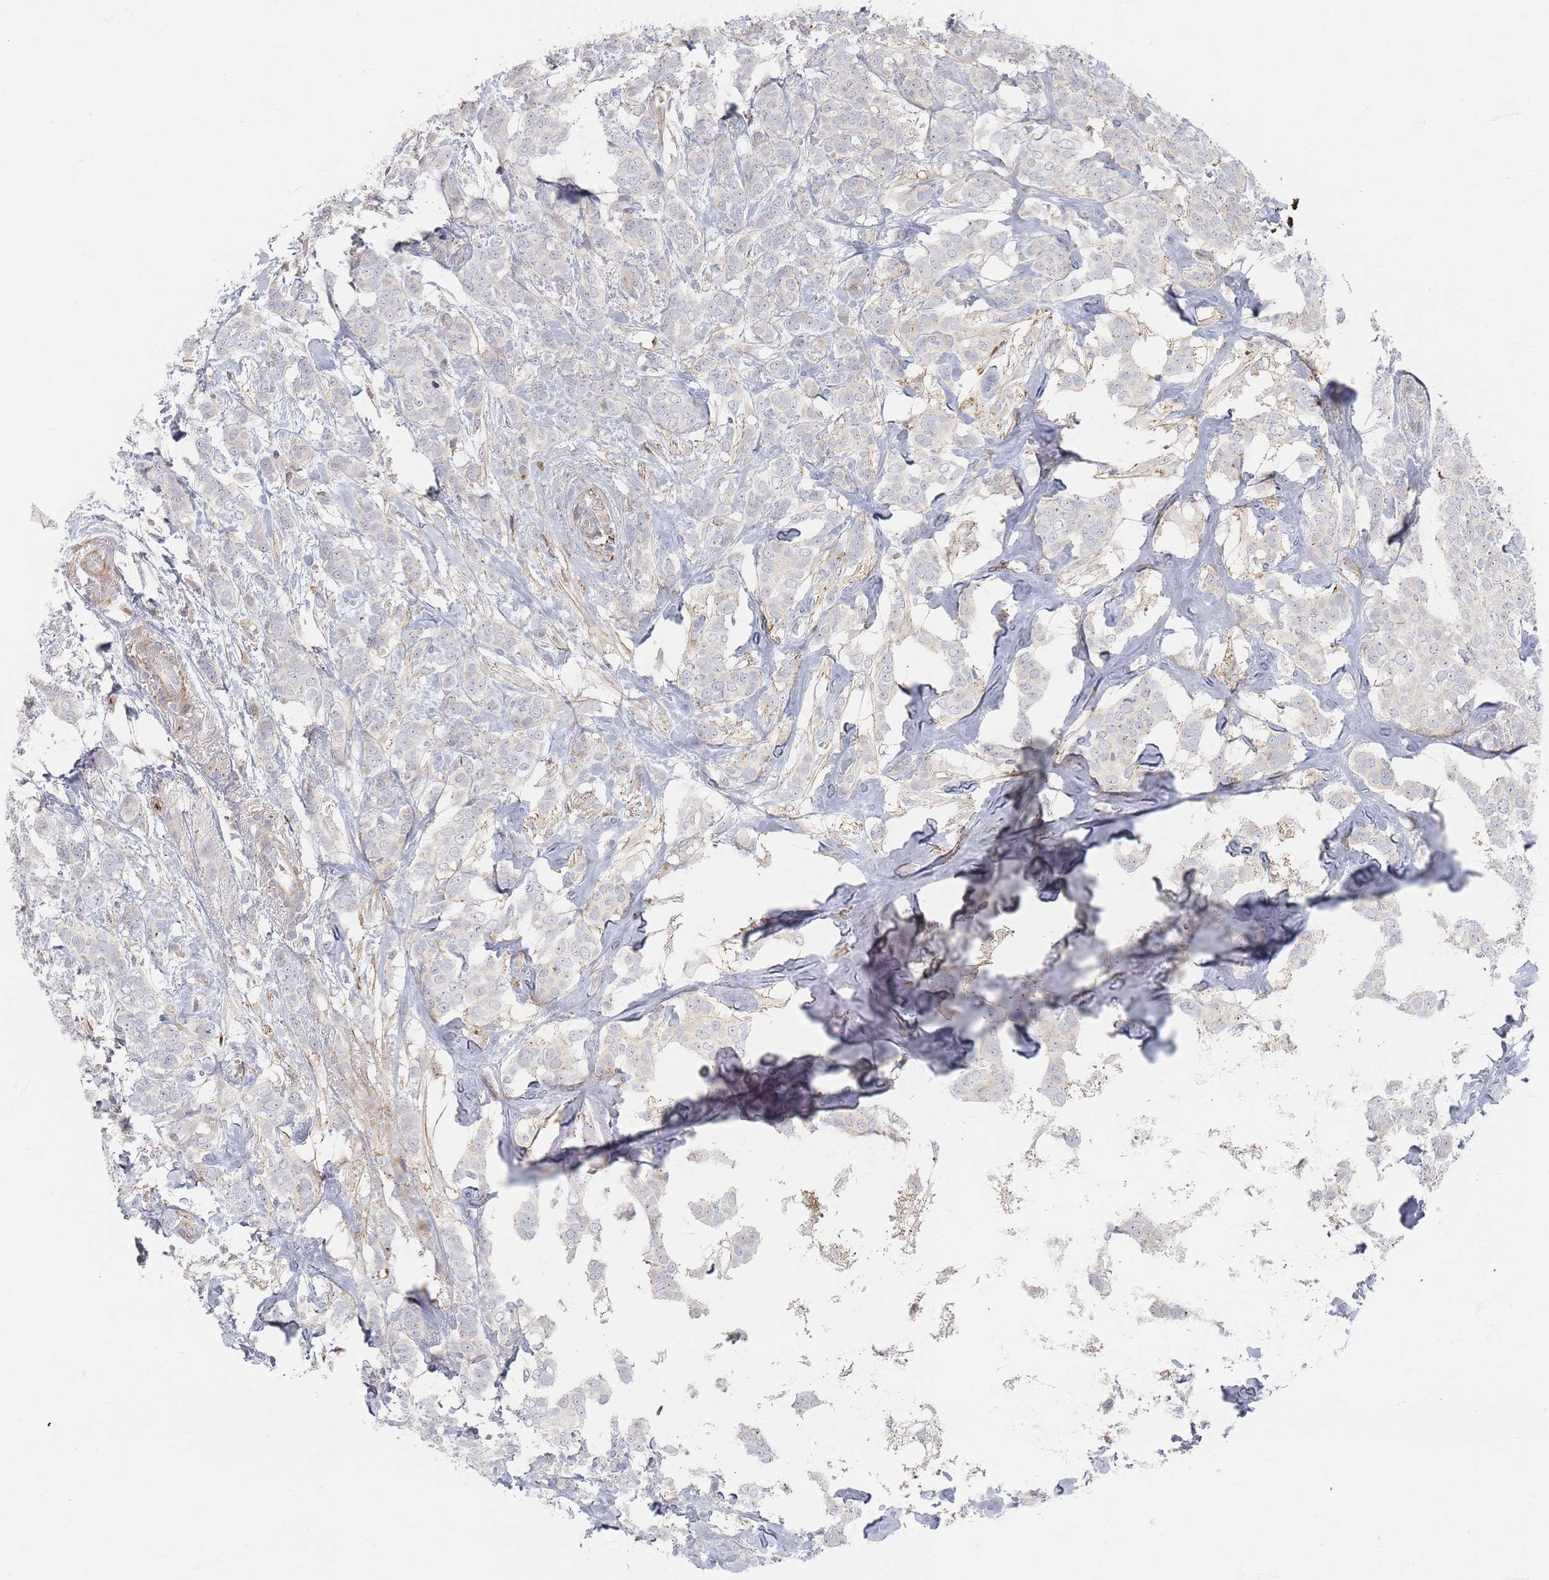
{"staining": {"intensity": "negative", "quantity": "none", "location": "none"}, "tissue": "breast cancer", "cell_type": "Tumor cells", "image_type": "cancer", "snomed": [{"axis": "morphology", "description": "Duct carcinoma"}, {"axis": "topography", "description": "Breast"}], "caption": "IHC micrograph of neoplastic tissue: human breast cancer (intraductal carcinoma) stained with DAB displays no significant protein expression in tumor cells. The staining is performed using DAB (3,3'-diaminobenzidine) brown chromogen with nuclei counter-stained in using hematoxylin.", "gene": "ZNF852", "patient": {"sex": "female", "age": 72}}